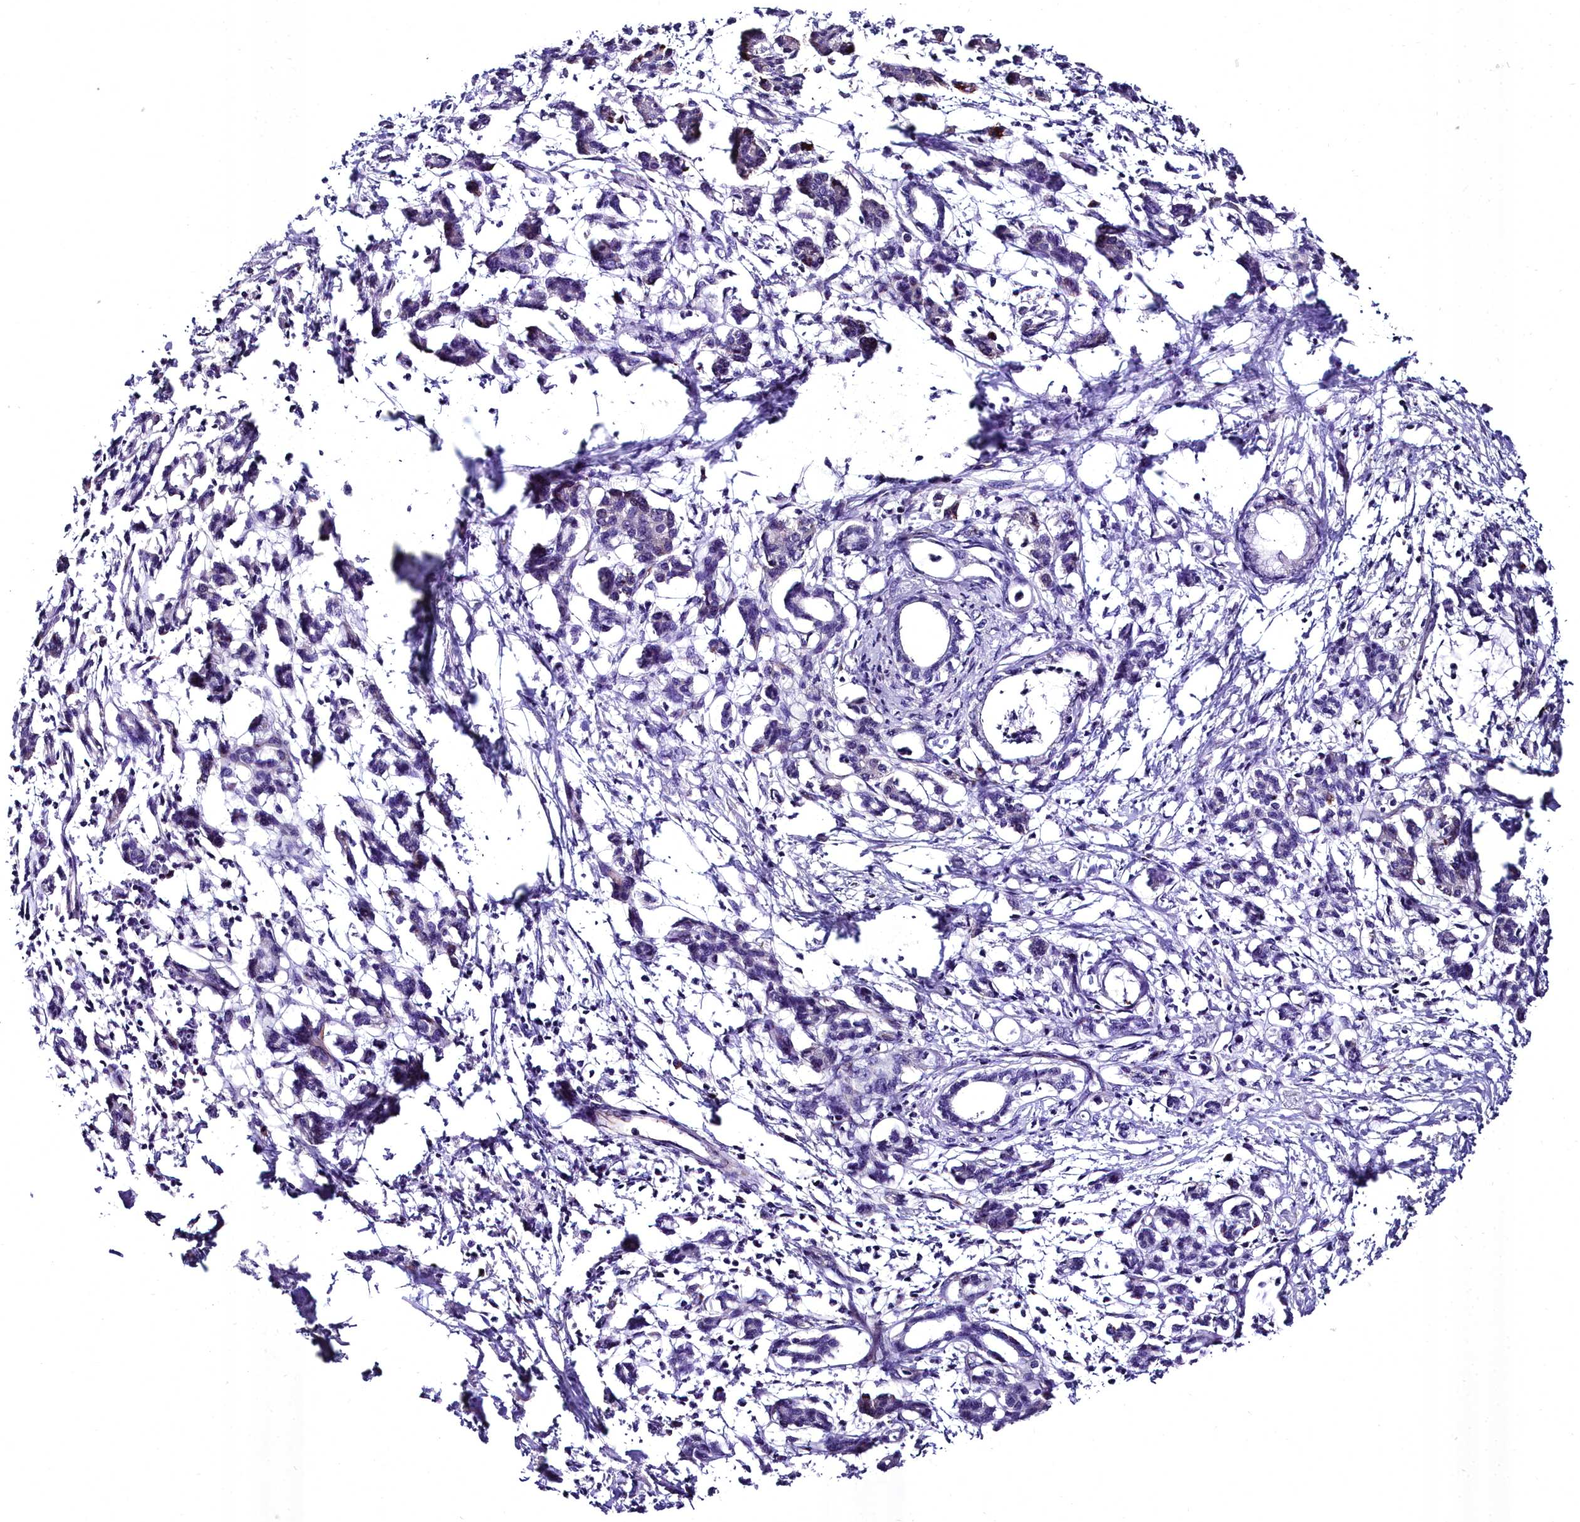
{"staining": {"intensity": "negative", "quantity": "none", "location": "none"}, "tissue": "pancreatic cancer", "cell_type": "Tumor cells", "image_type": "cancer", "snomed": [{"axis": "morphology", "description": "Adenocarcinoma, NOS"}, {"axis": "topography", "description": "Pancreas"}], "caption": "High power microscopy image of an immunohistochemistry photomicrograph of pancreatic cancer, revealing no significant staining in tumor cells.", "gene": "MS4A18", "patient": {"sex": "female", "age": 55}}